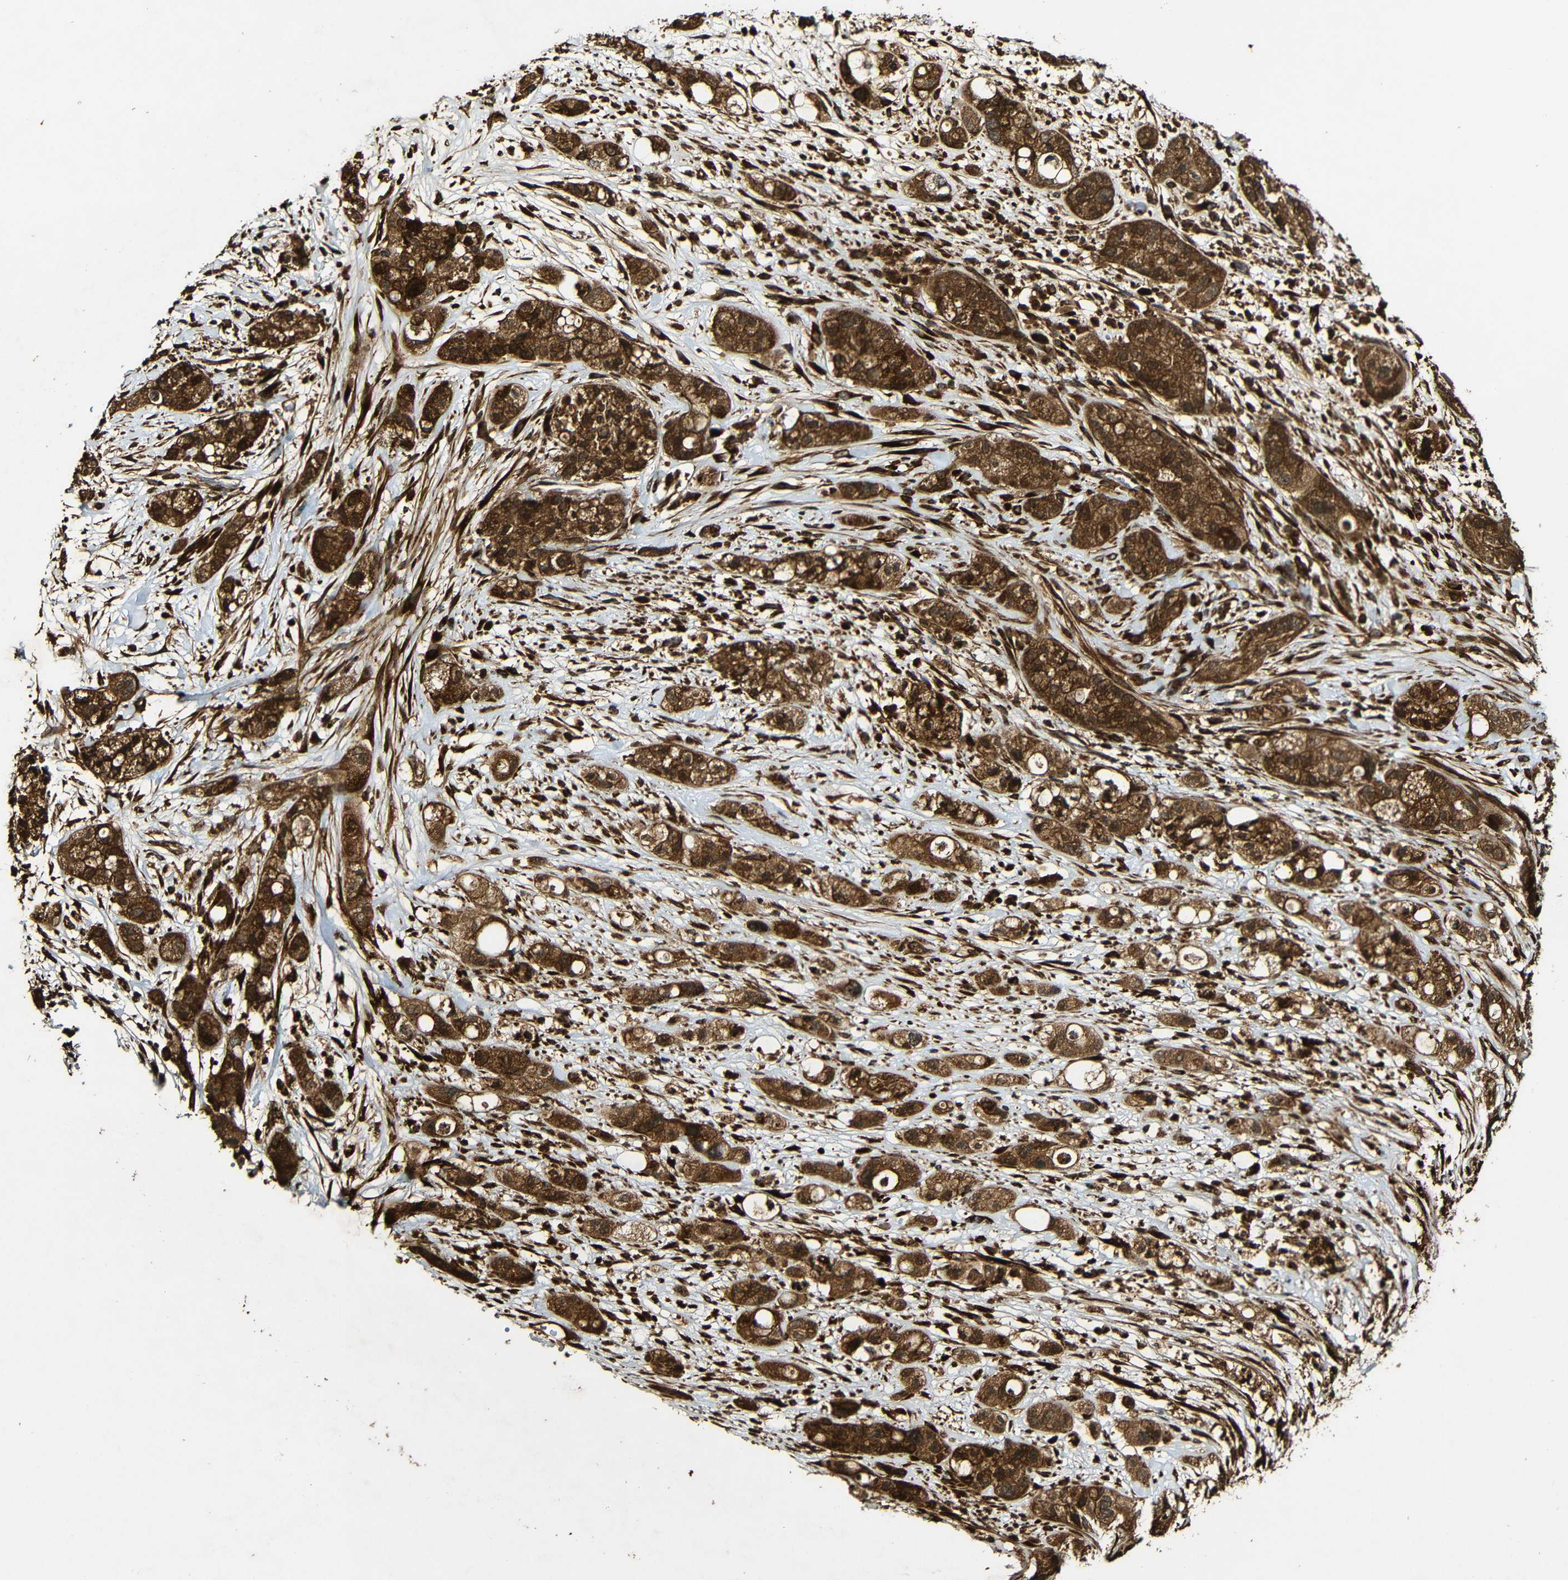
{"staining": {"intensity": "strong", "quantity": ">75%", "location": "cytoplasmic/membranous"}, "tissue": "pancreatic cancer", "cell_type": "Tumor cells", "image_type": "cancer", "snomed": [{"axis": "morphology", "description": "Adenocarcinoma, NOS"}, {"axis": "topography", "description": "Pancreas"}], "caption": "IHC (DAB) staining of pancreatic cancer reveals strong cytoplasmic/membranous protein expression in about >75% of tumor cells.", "gene": "CASP8", "patient": {"sex": "female", "age": 78}}